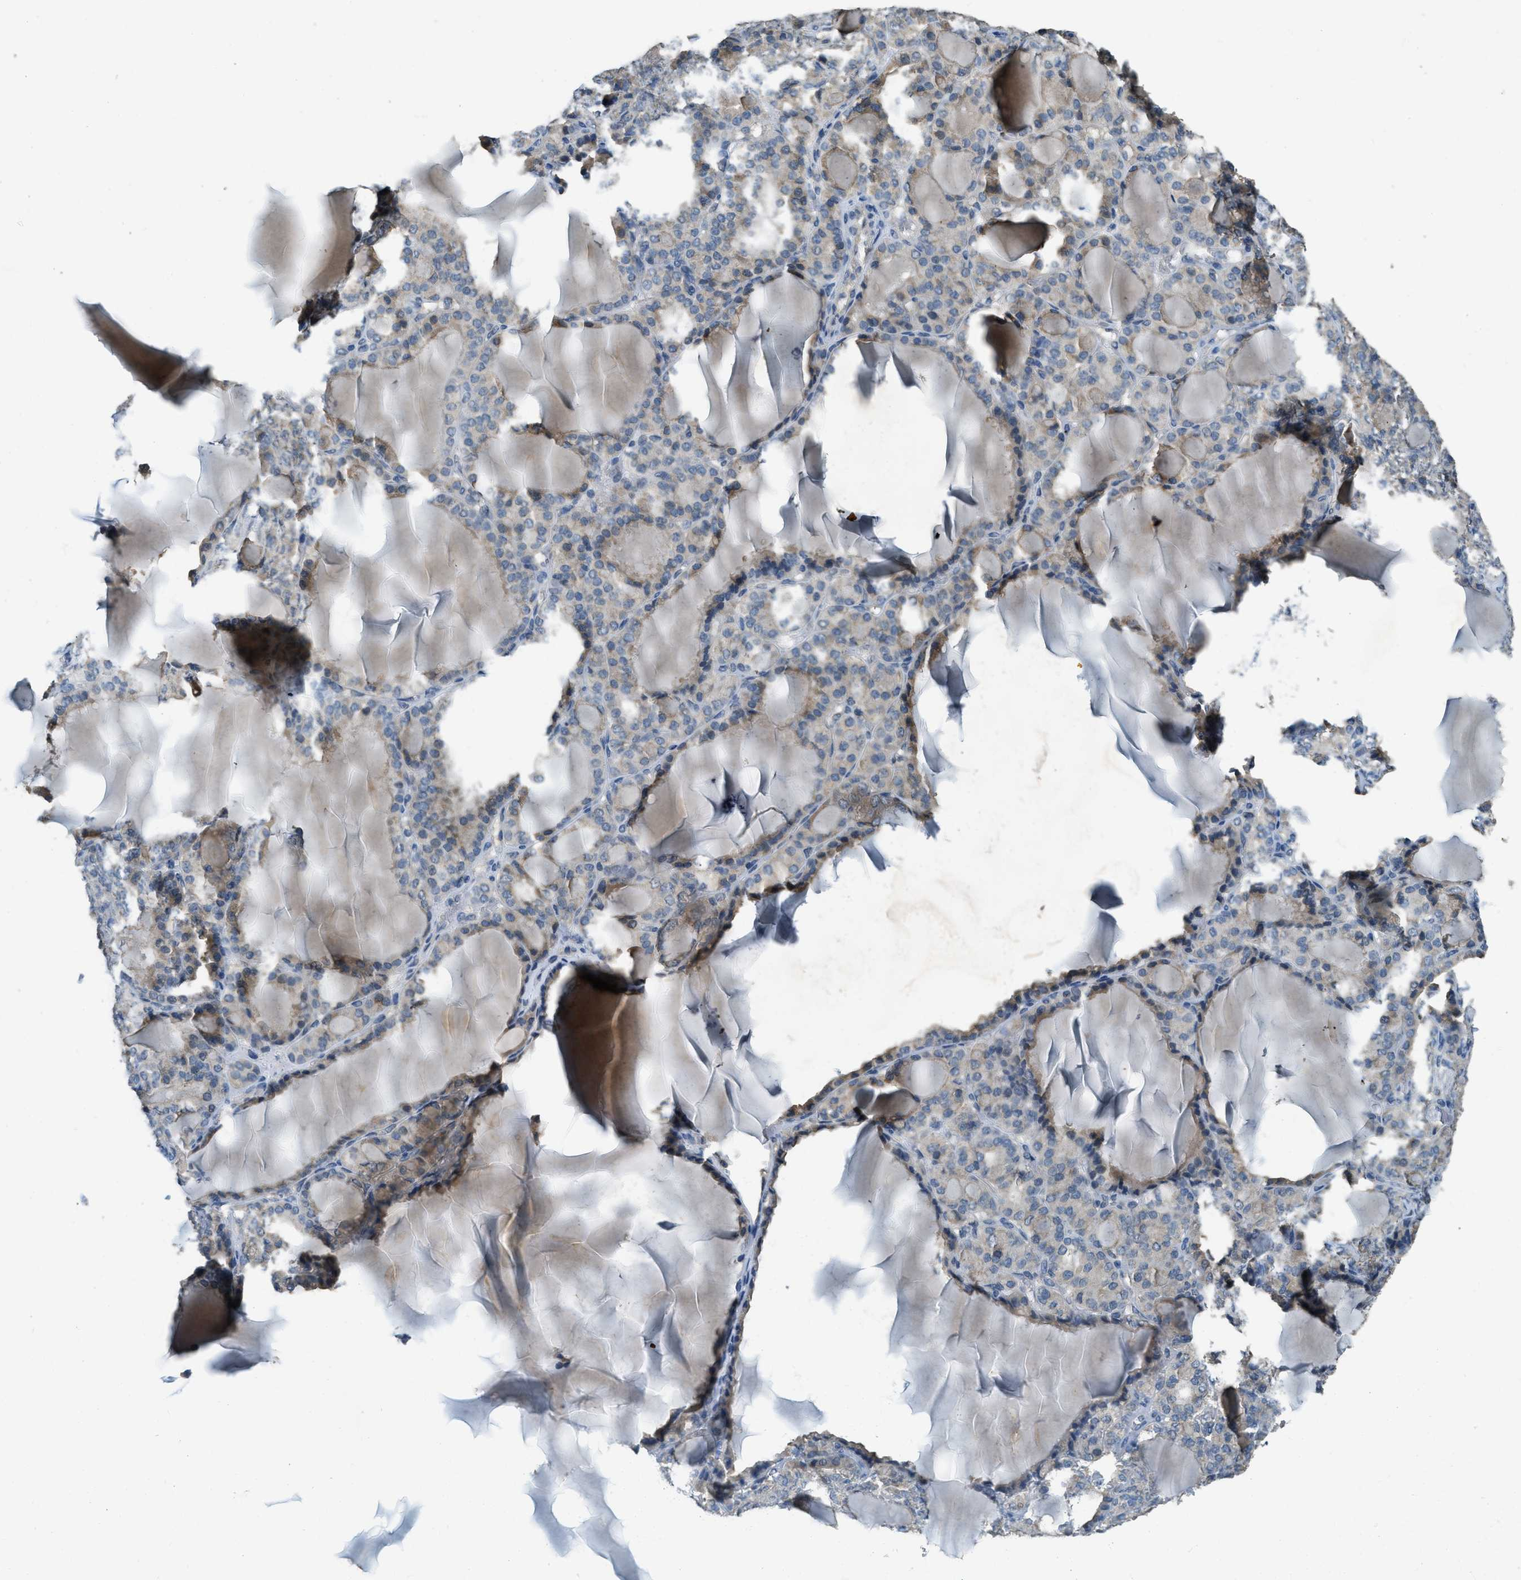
{"staining": {"intensity": "weak", "quantity": "25%-75%", "location": "cytoplasmic/membranous"}, "tissue": "thyroid gland", "cell_type": "Glandular cells", "image_type": "normal", "snomed": [{"axis": "morphology", "description": "Normal tissue, NOS"}, {"axis": "topography", "description": "Thyroid gland"}], "caption": "Brown immunohistochemical staining in unremarkable human thyroid gland shows weak cytoplasmic/membranous staining in approximately 25%-75% of glandular cells. (Brightfield microscopy of DAB IHC at high magnification).", "gene": "MIS18A", "patient": {"sex": "female", "age": 28}}